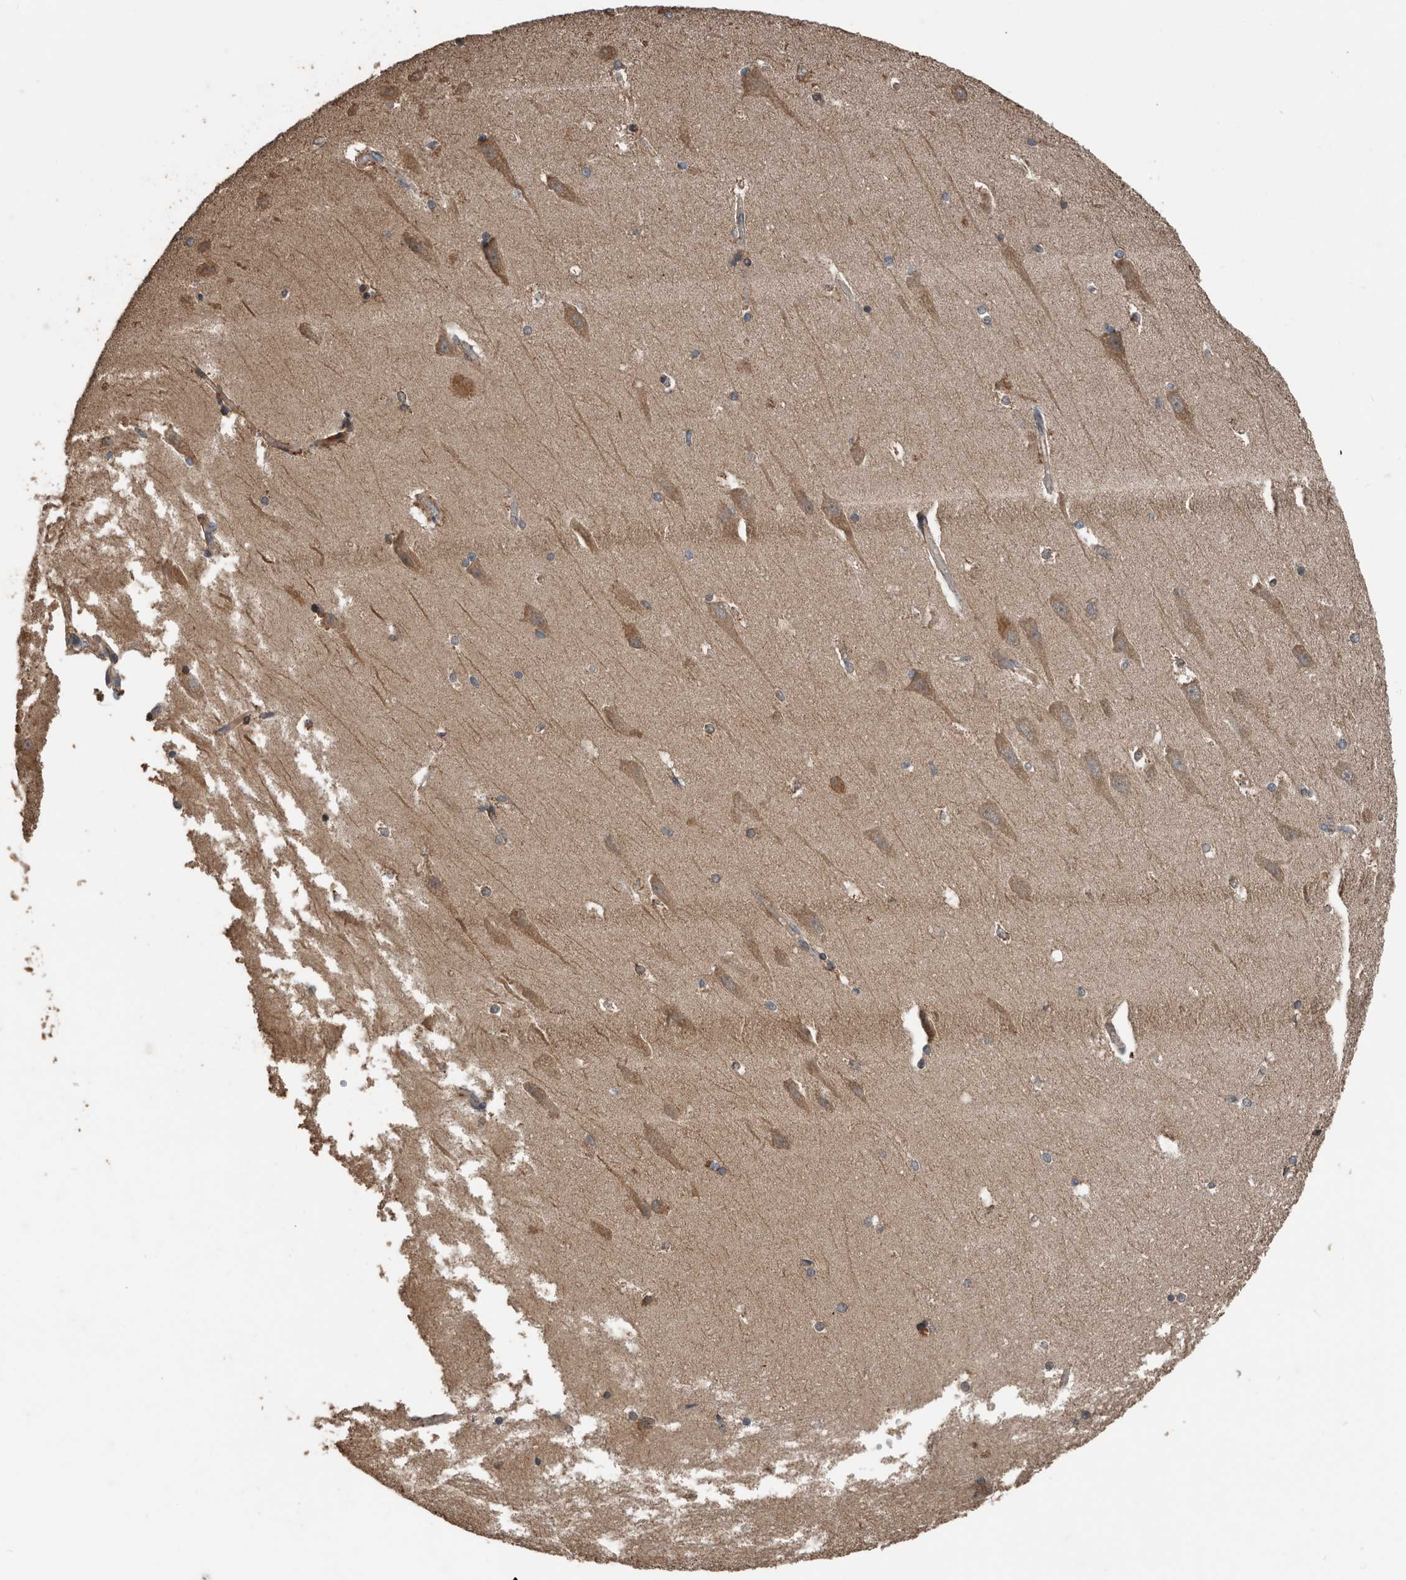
{"staining": {"intensity": "moderate", "quantity": "<25%", "location": "cytoplasmic/membranous"}, "tissue": "hippocampus", "cell_type": "Glial cells", "image_type": "normal", "snomed": [{"axis": "morphology", "description": "Normal tissue, NOS"}, {"axis": "topography", "description": "Hippocampus"}], "caption": "Immunohistochemical staining of normal human hippocampus displays low levels of moderate cytoplasmic/membranous expression in approximately <25% of glial cells.", "gene": "RNF207", "patient": {"sex": "male", "age": 45}}